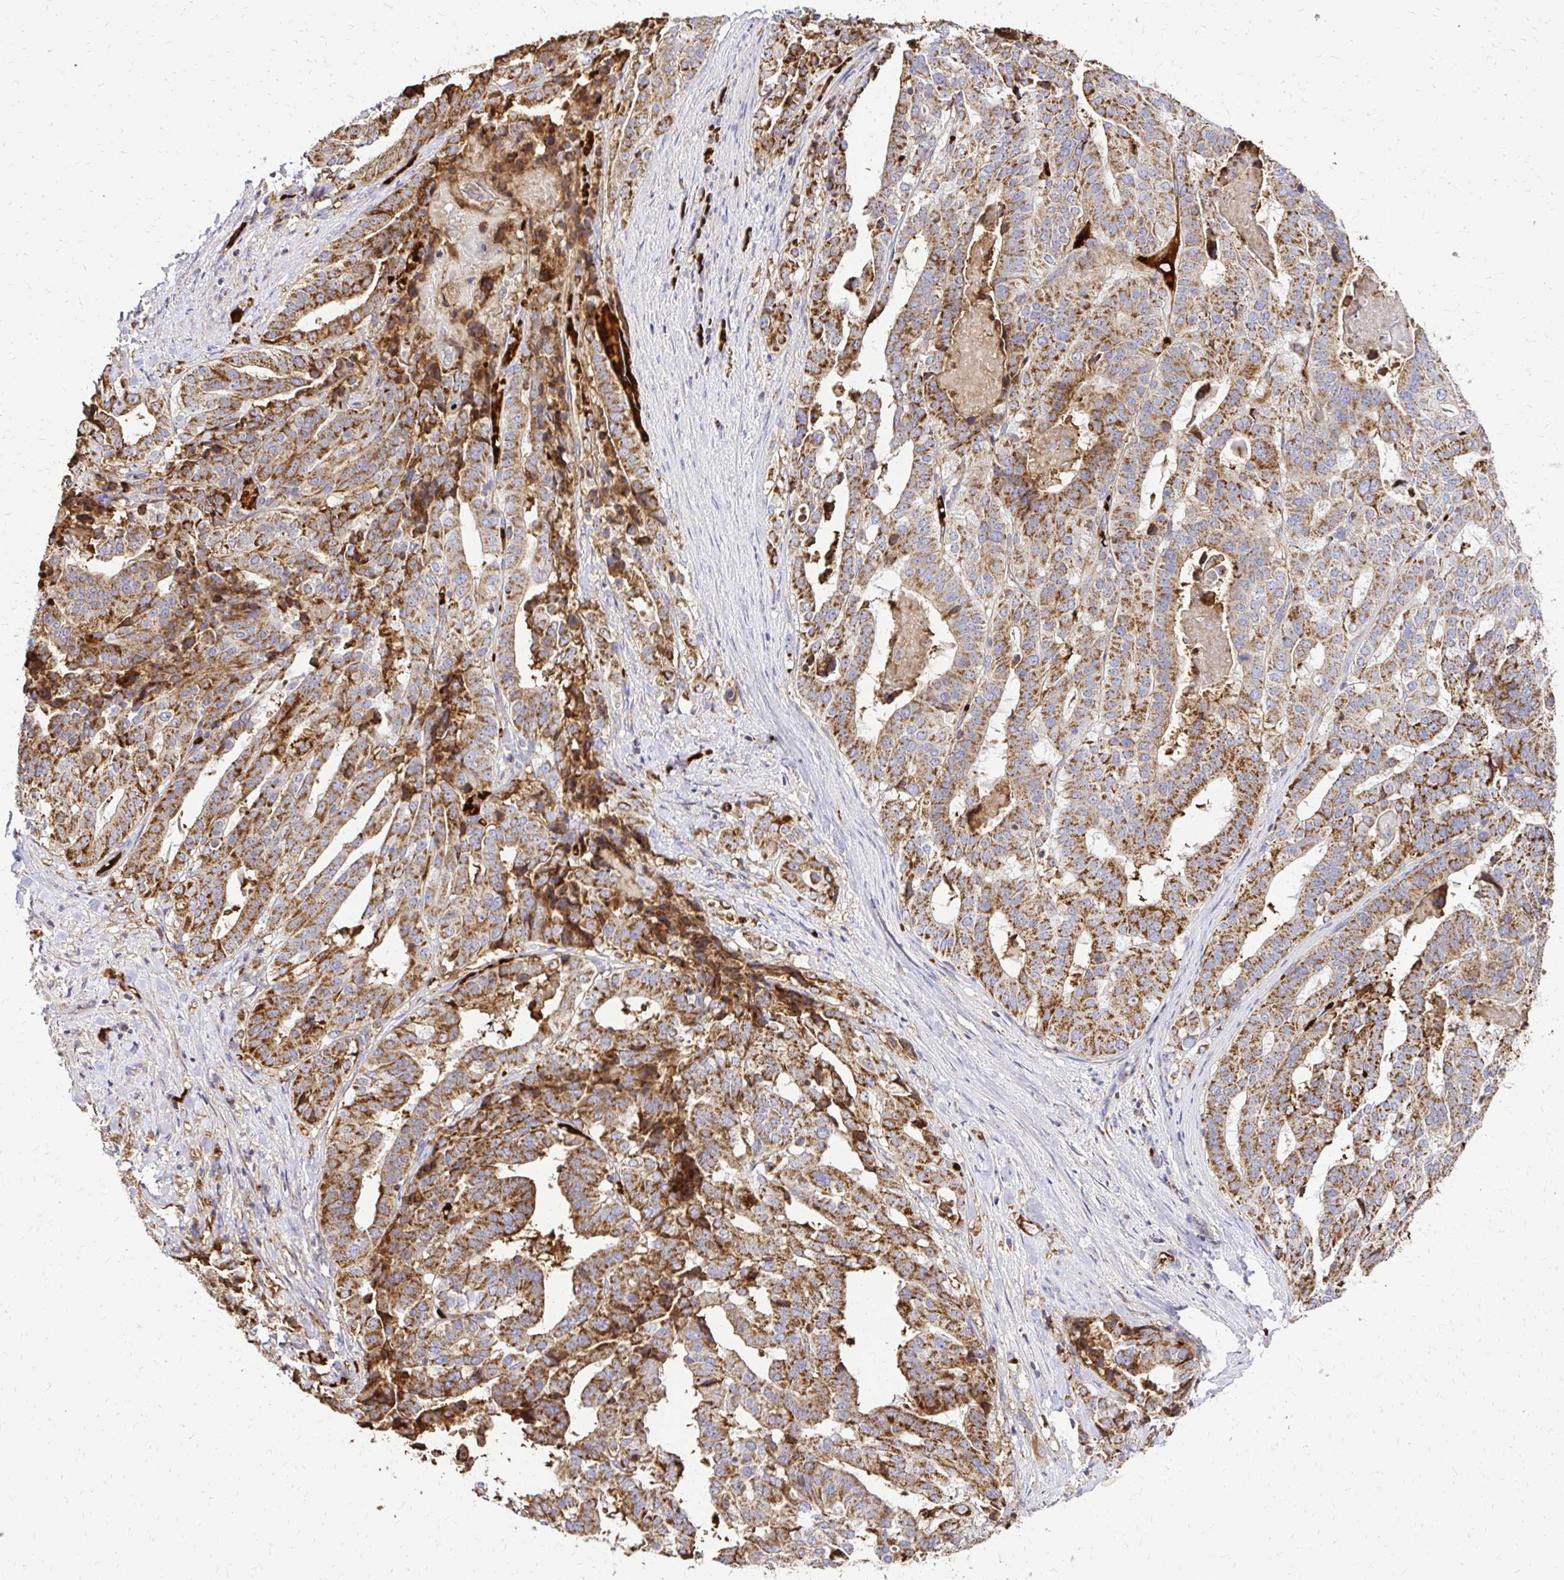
{"staining": {"intensity": "moderate", "quantity": ">75%", "location": "cytoplasmic/membranous"}, "tissue": "stomach cancer", "cell_type": "Tumor cells", "image_type": "cancer", "snomed": [{"axis": "morphology", "description": "Adenocarcinoma, NOS"}, {"axis": "topography", "description": "Stomach"}], "caption": "High-magnification brightfield microscopy of adenocarcinoma (stomach) stained with DAB (brown) and counterstained with hematoxylin (blue). tumor cells exhibit moderate cytoplasmic/membranous expression is present in about>75% of cells.", "gene": "MRPL13", "patient": {"sex": "male", "age": 48}}